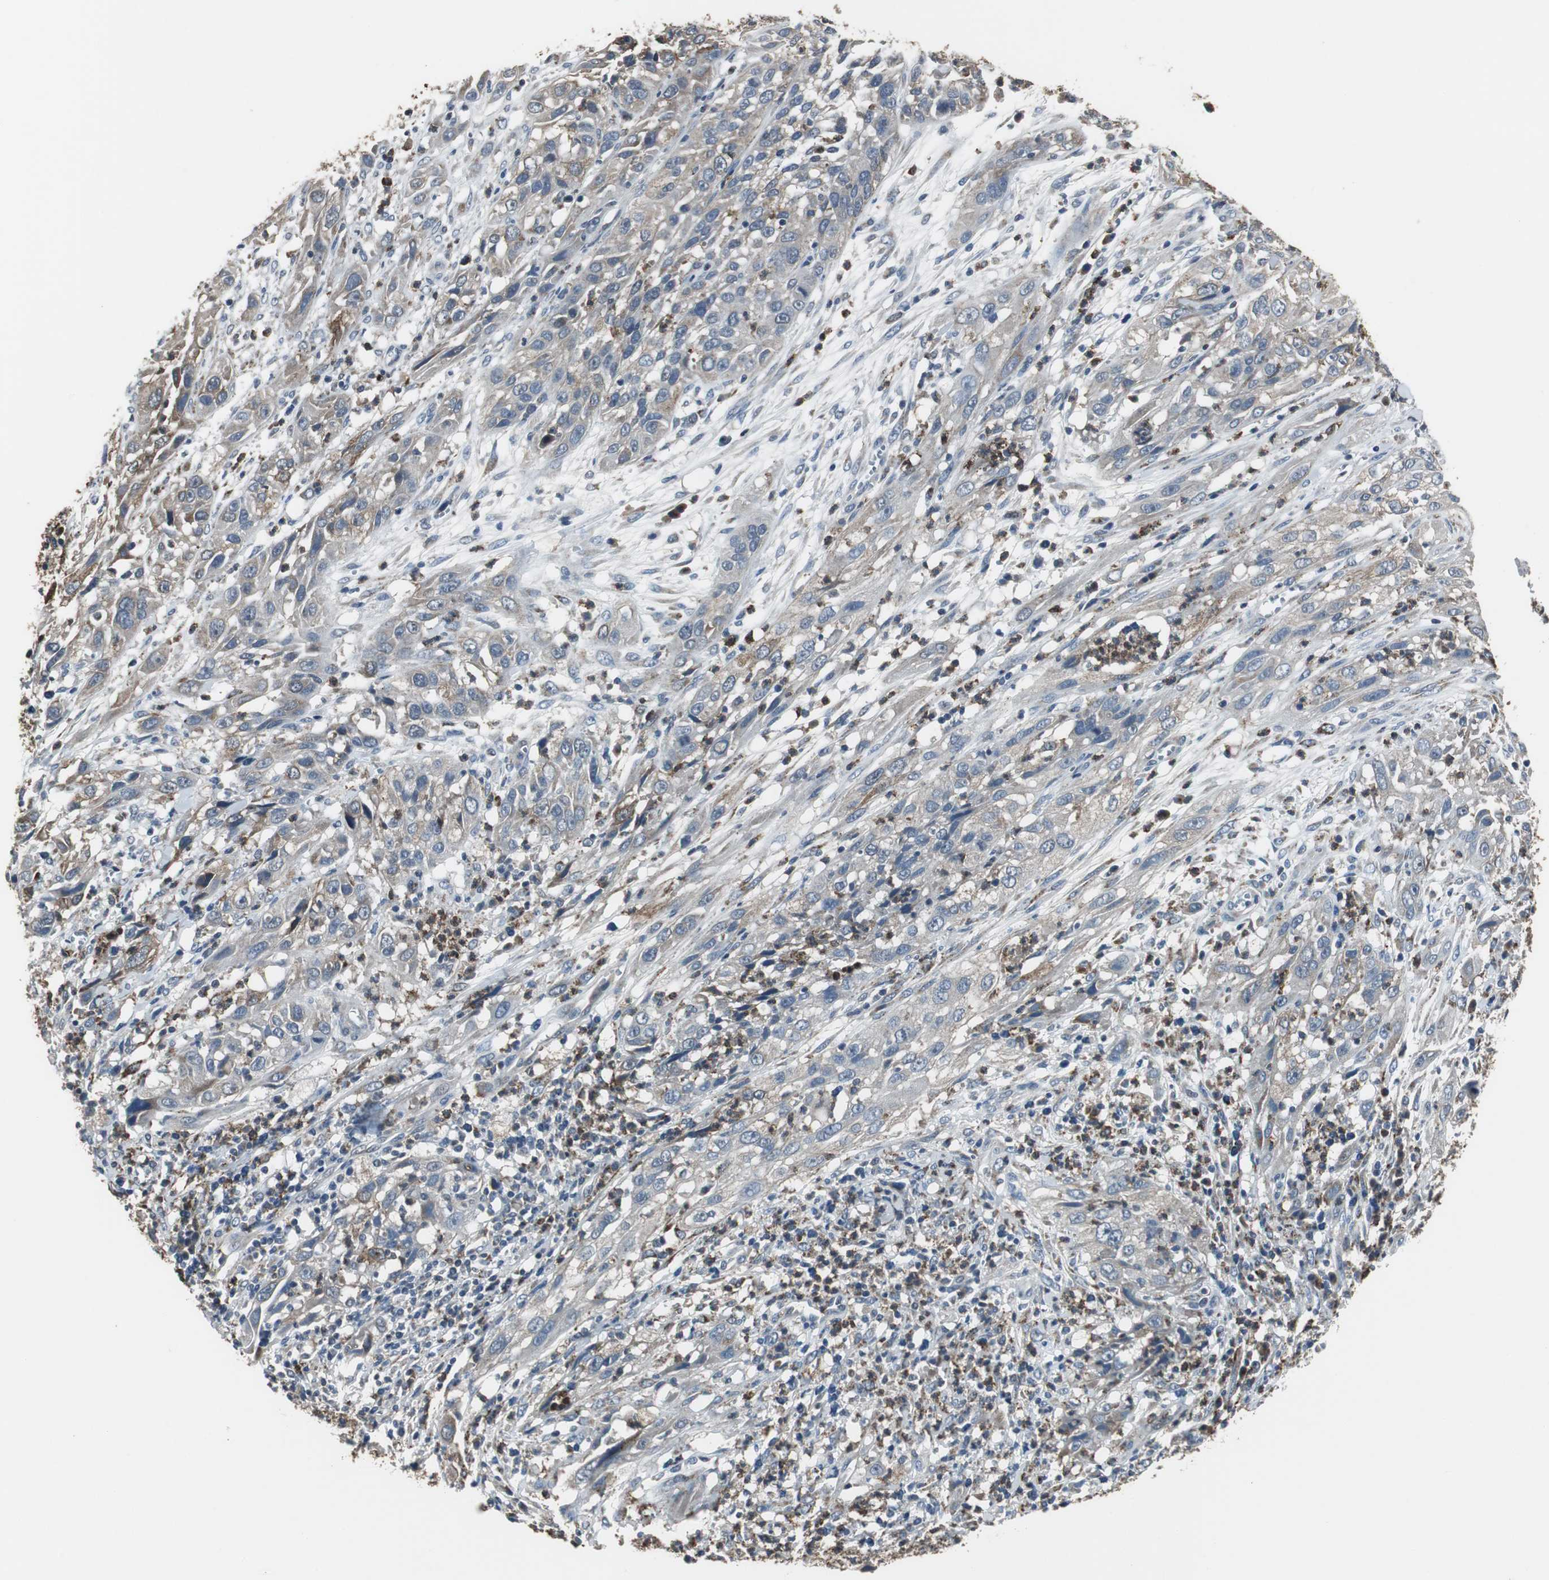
{"staining": {"intensity": "weak", "quantity": ">75%", "location": "cytoplasmic/membranous"}, "tissue": "cervical cancer", "cell_type": "Tumor cells", "image_type": "cancer", "snomed": [{"axis": "morphology", "description": "Squamous cell carcinoma, NOS"}, {"axis": "topography", "description": "Cervix"}], "caption": "Tumor cells exhibit weak cytoplasmic/membranous staining in about >75% of cells in cervical squamous cell carcinoma.", "gene": "JTB", "patient": {"sex": "female", "age": 32}}